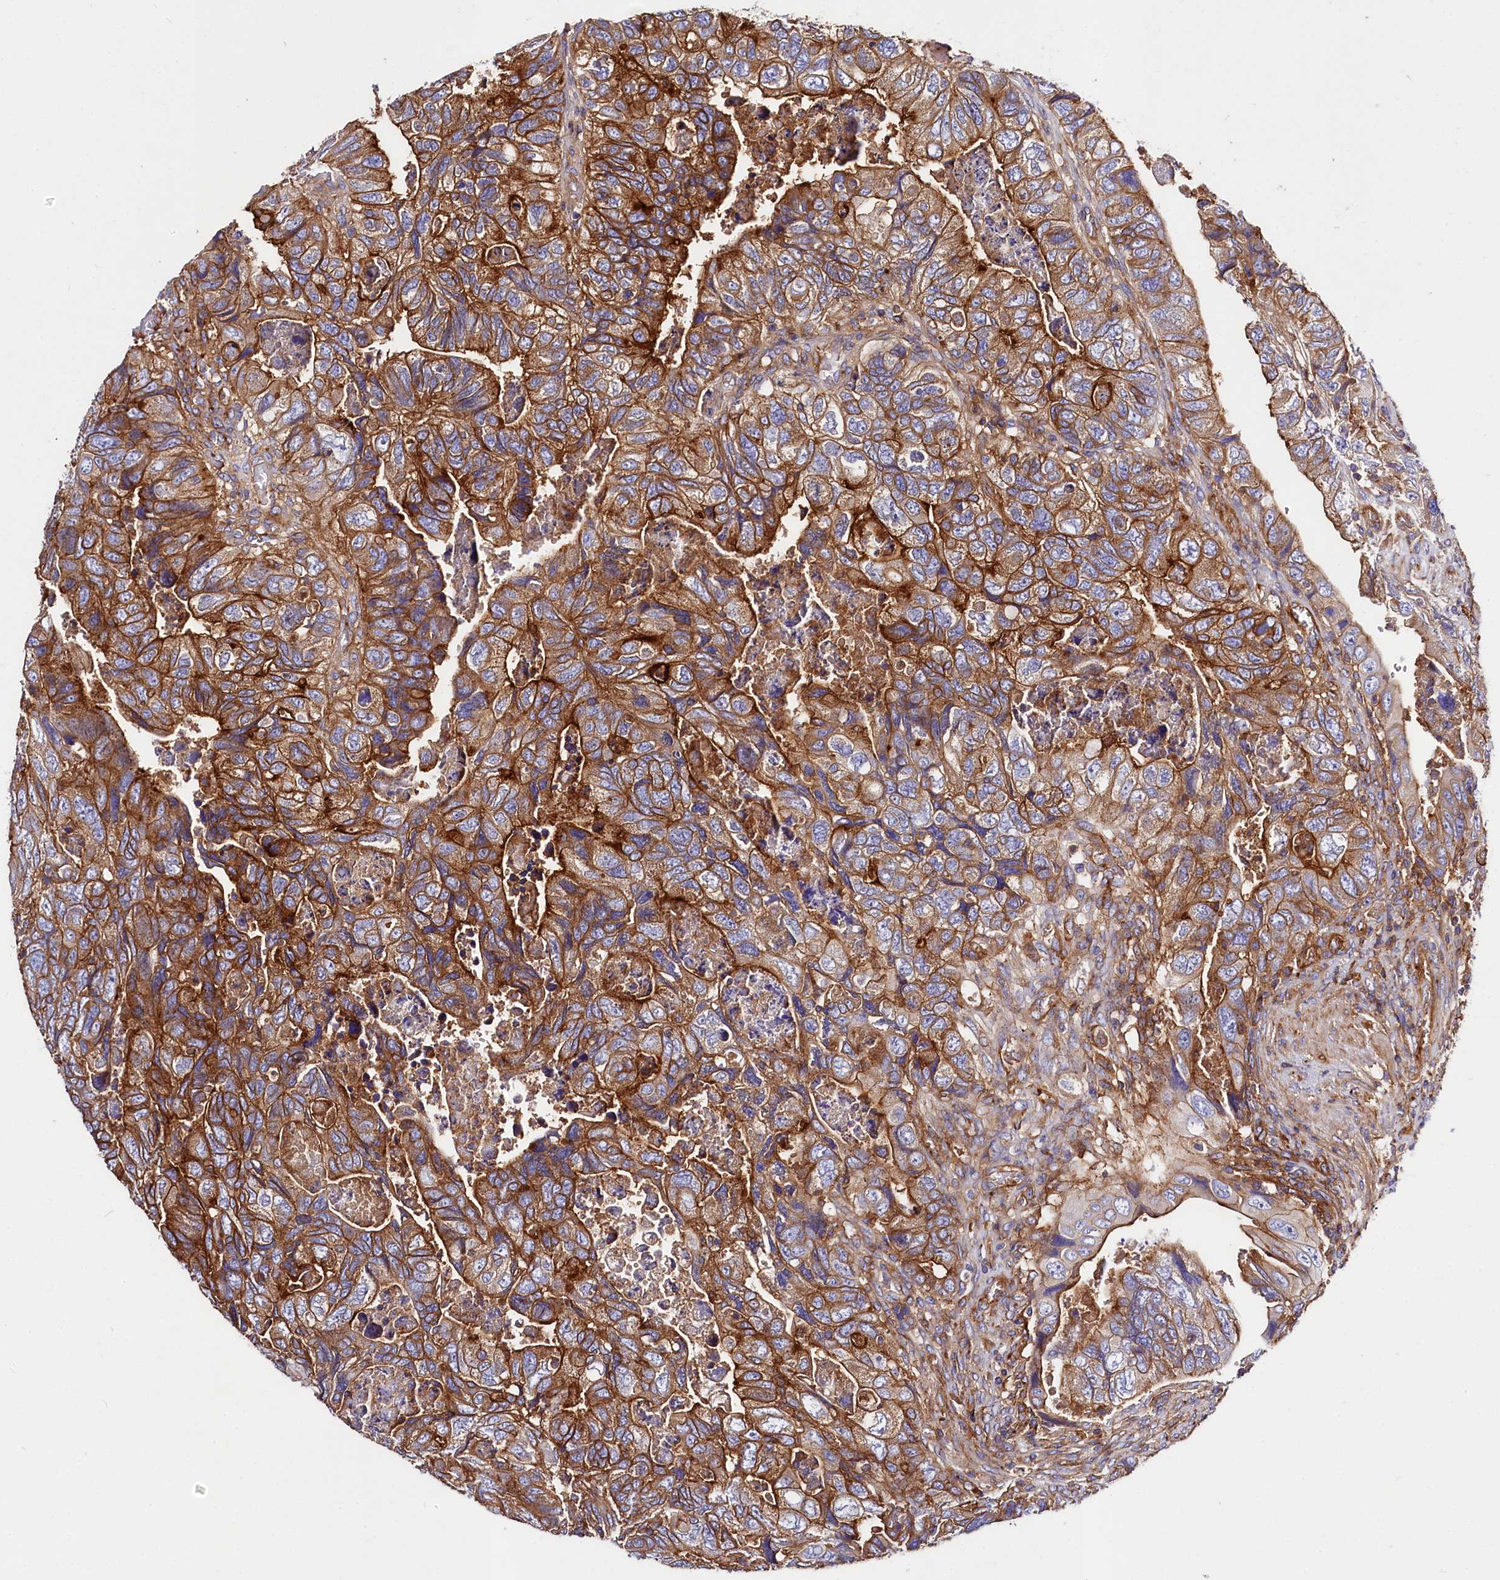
{"staining": {"intensity": "strong", "quantity": ">75%", "location": "cytoplasmic/membranous"}, "tissue": "colorectal cancer", "cell_type": "Tumor cells", "image_type": "cancer", "snomed": [{"axis": "morphology", "description": "Adenocarcinoma, NOS"}, {"axis": "topography", "description": "Rectum"}], "caption": "Immunohistochemistry of adenocarcinoma (colorectal) reveals high levels of strong cytoplasmic/membranous positivity in about >75% of tumor cells. The protein of interest is shown in brown color, while the nuclei are stained blue.", "gene": "ANO6", "patient": {"sex": "male", "age": 63}}